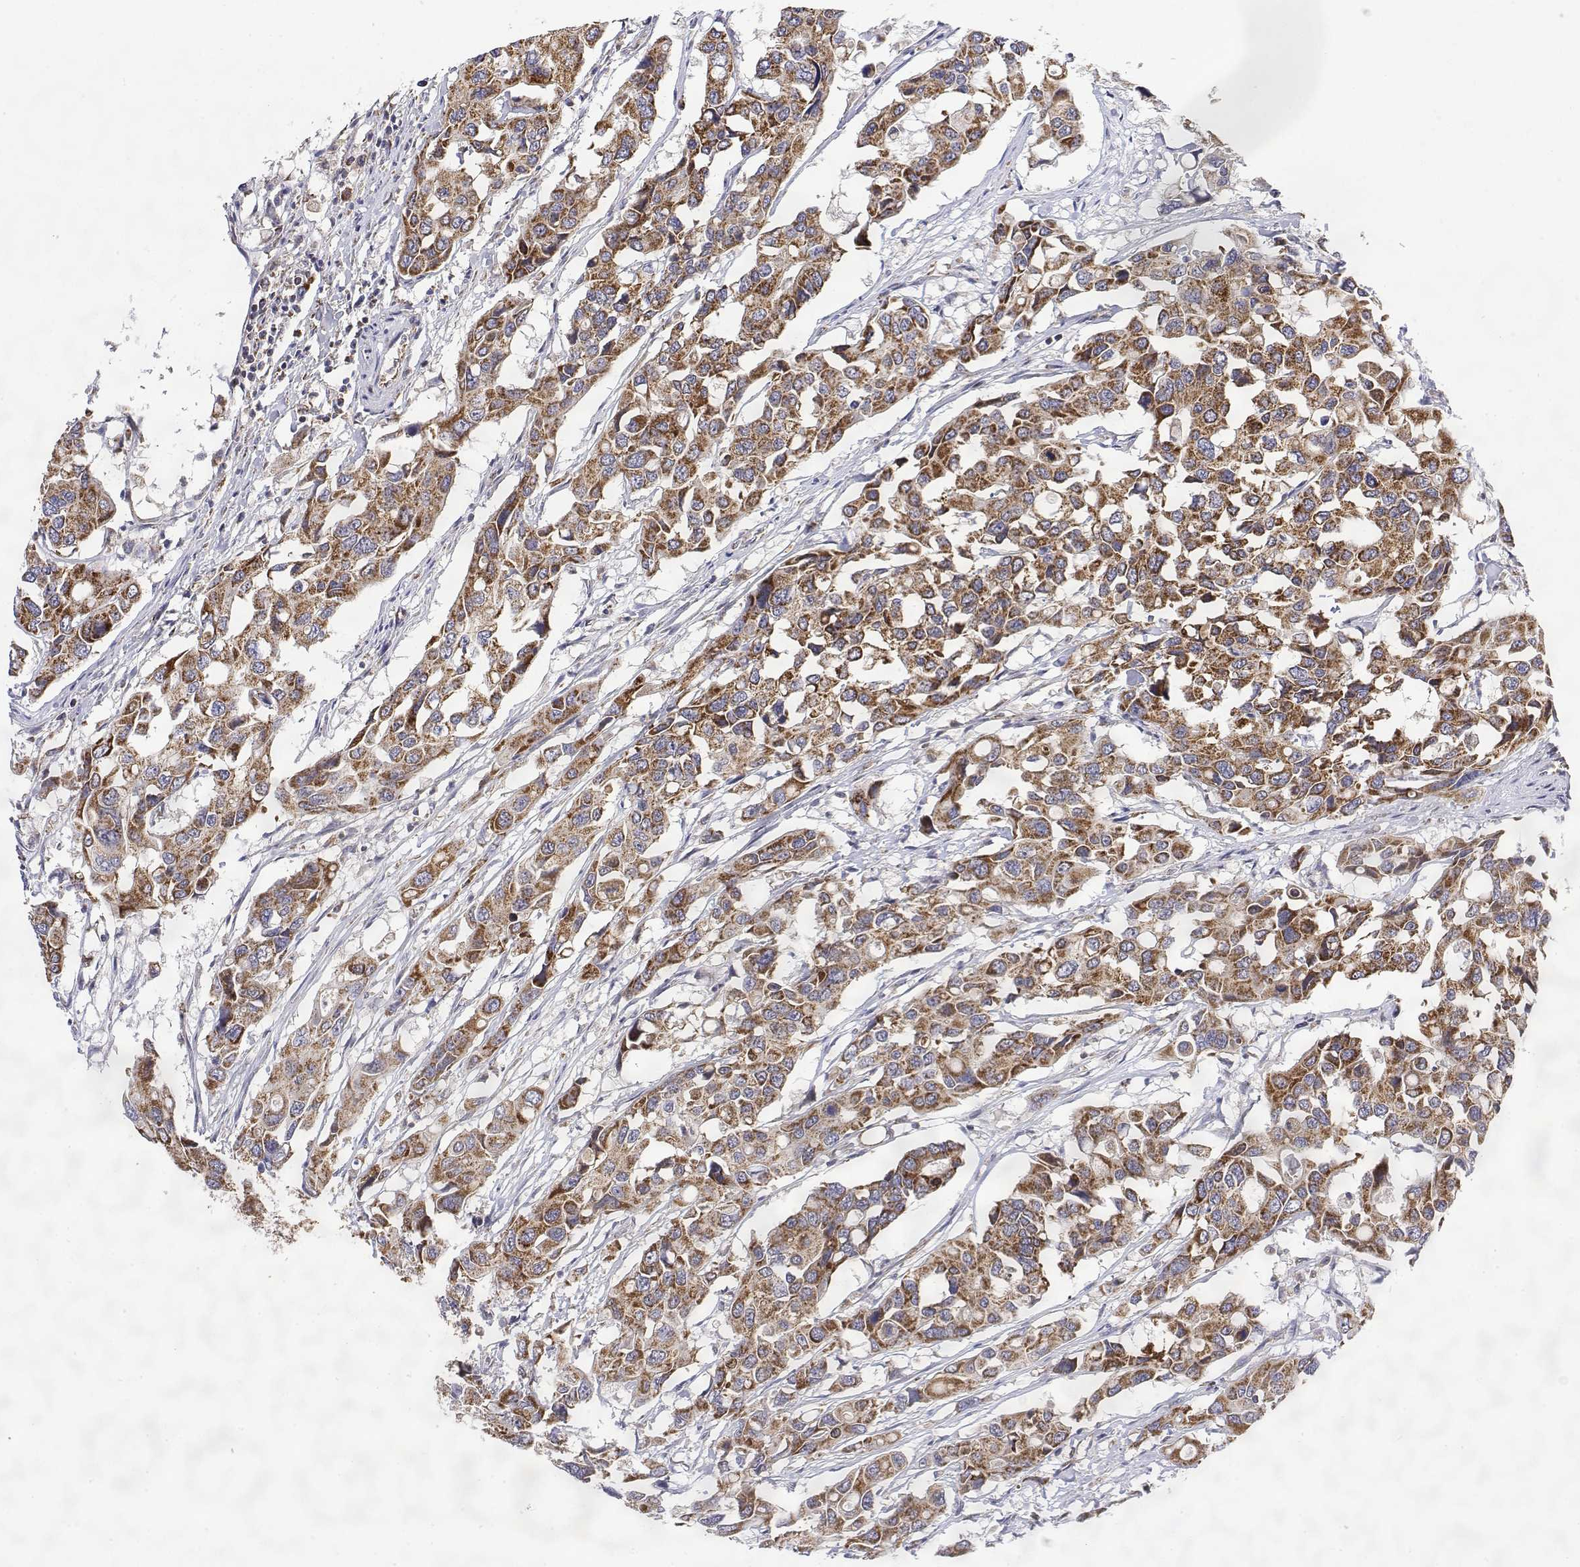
{"staining": {"intensity": "moderate", "quantity": ">75%", "location": "cytoplasmic/membranous"}, "tissue": "colorectal cancer", "cell_type": "Tumor cells", "image_type": "cancer", "snomed": [{"axis": "morphology", "description": "Adenocarcinoma, NOS"}, {"axis": "topography", "description": "Colon"}], "caption": "Immunohistochemical staining of human adenocarcinoma (colorectal) reveals medium levels of moderate cytoplasmic/membranous protein staining in about >75% of tumor cells. Nuclei are stained in blue.", "gene": "GADD45GIP1", "patient": {"sex": "male", "age": 77}}